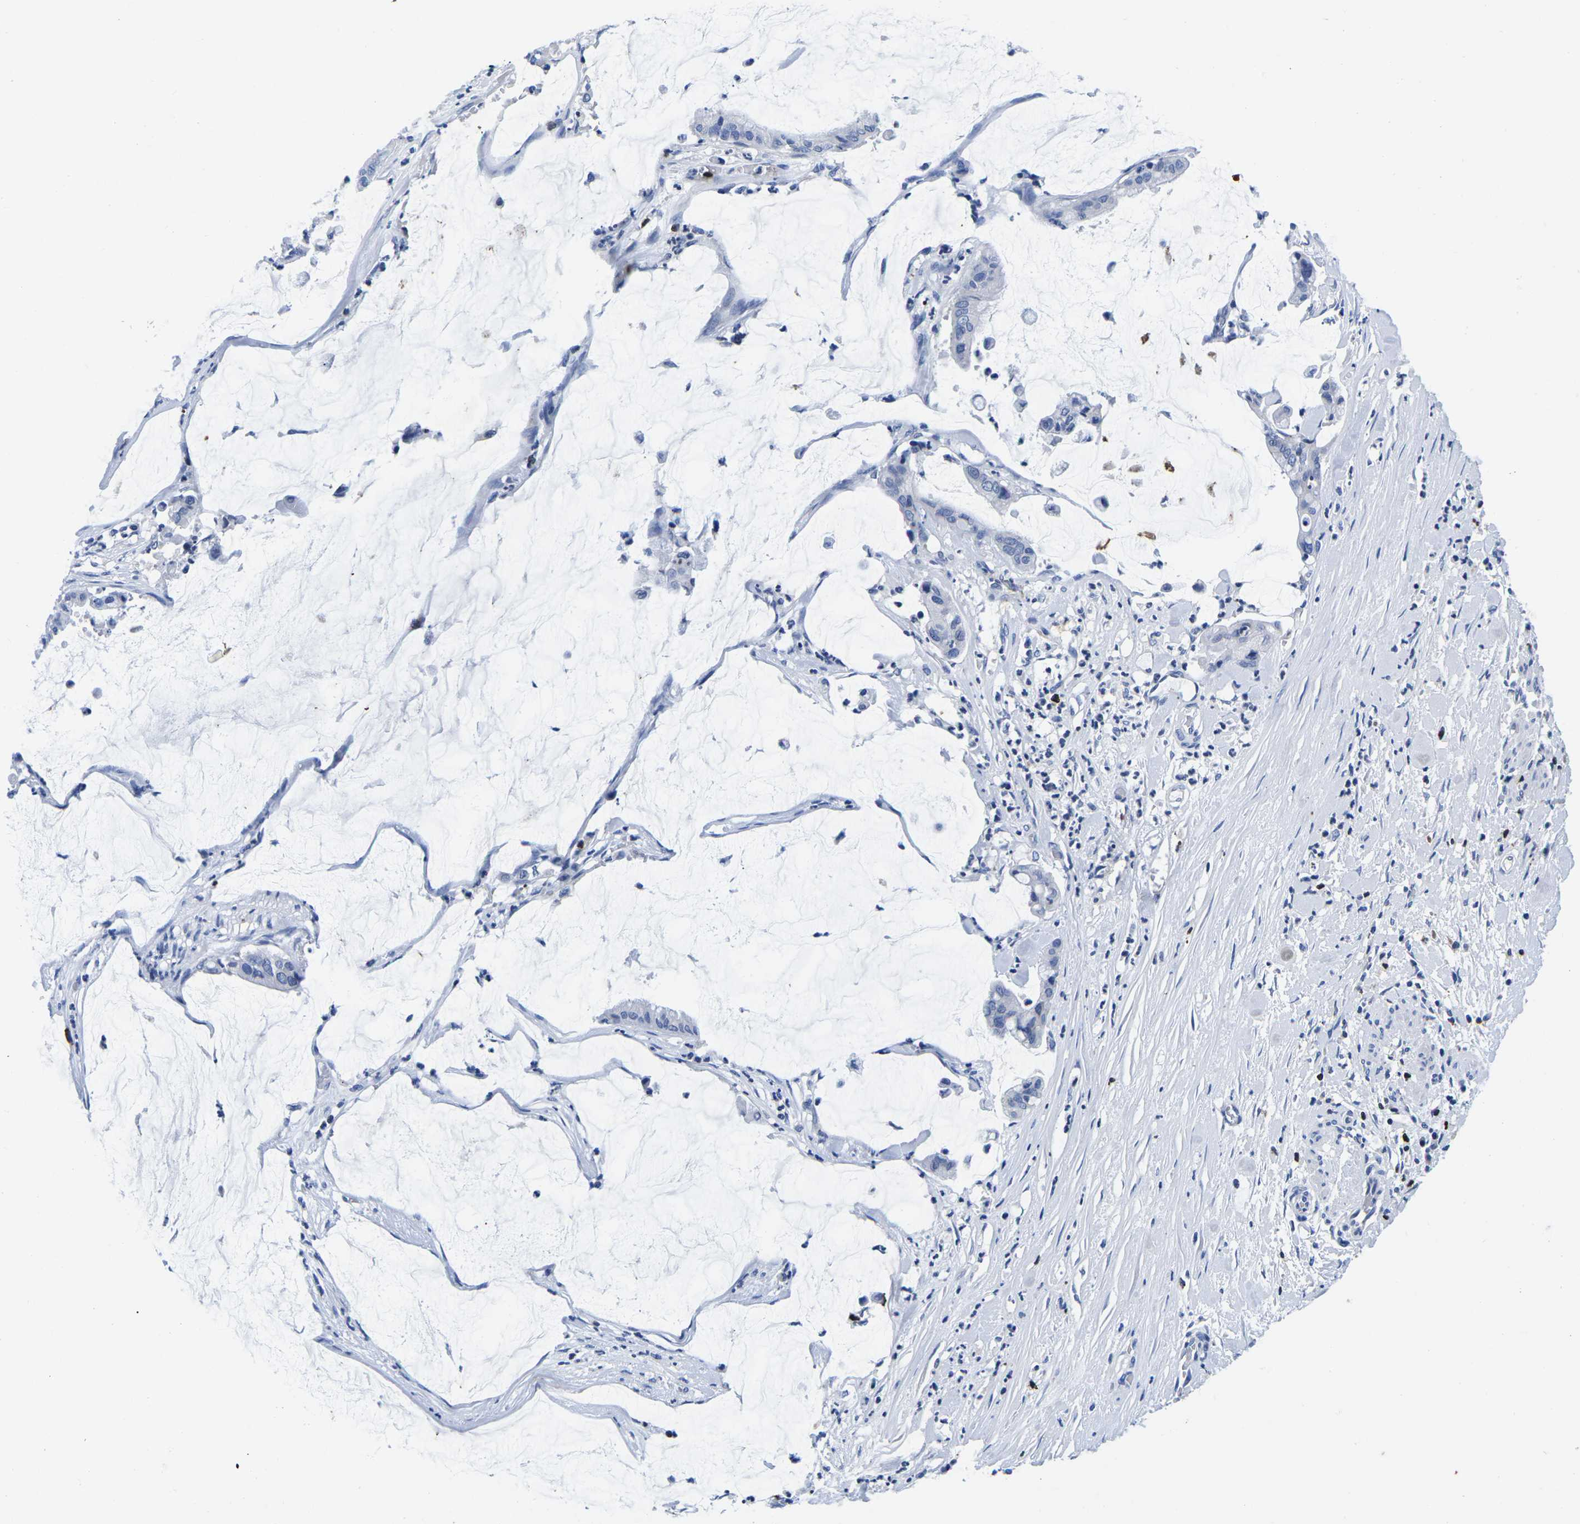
{"staining": {"intensity": "negative", "quantity": "none", "location": "none"}, "tissue": "pancreatic cancer", "cell_type": "Tumor cells", "image_type": "cancer", "snomed": [{"axis": "morphology", "description": "Adenocarcinoma, NOS"}, {"axis": "topography", "description": "Pancreas"}], "caption": "Adenocarcinoma (pancreatic) was stained to show a protein in brown. There is no significant positivity in tumor cells.", "gene": "CTSW", "patient": {"sex": "male", "age": 41}}